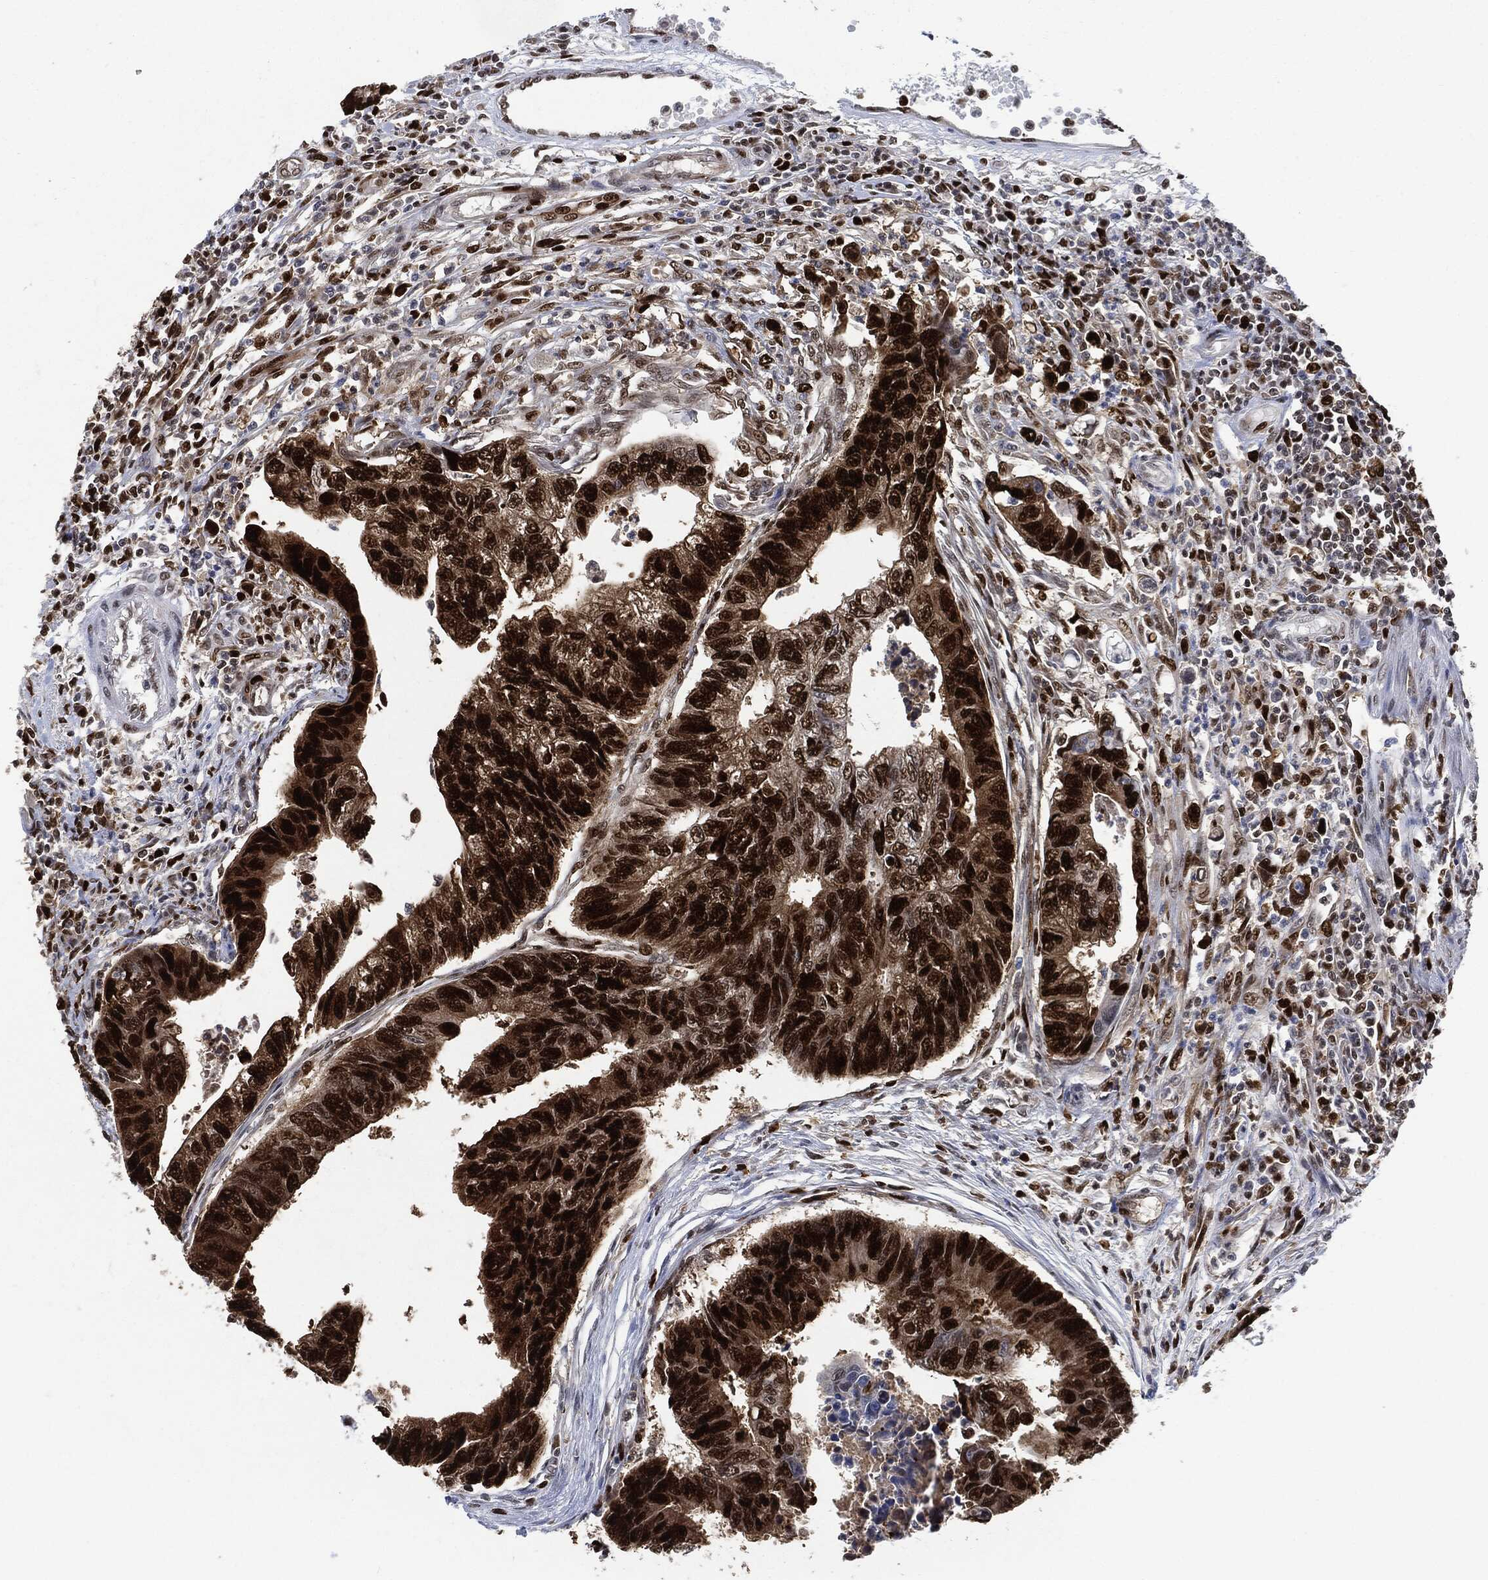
{"staining": {"intensity": "strong", "quantity": ">75%", "location": "nuclear"}, "tissue": "colorectal cancer", "cell_type": "Tumor cells", "image_type": "cancer", "snomed": [{"axis": "morphology", "description": "Adenocarcinoma, NOS"}, {"axis": "topography", "description": "Colon"}], "caption": "Tumor cells reveal high levels of strong nuclear positivity in approximately >75% of cells in human colorectal adenocarcinoma. The protein is shown in brown color, while the nuclei are stained blue.", "gene": "PCNA", "patient": {"sex": "female", "age": 65}}